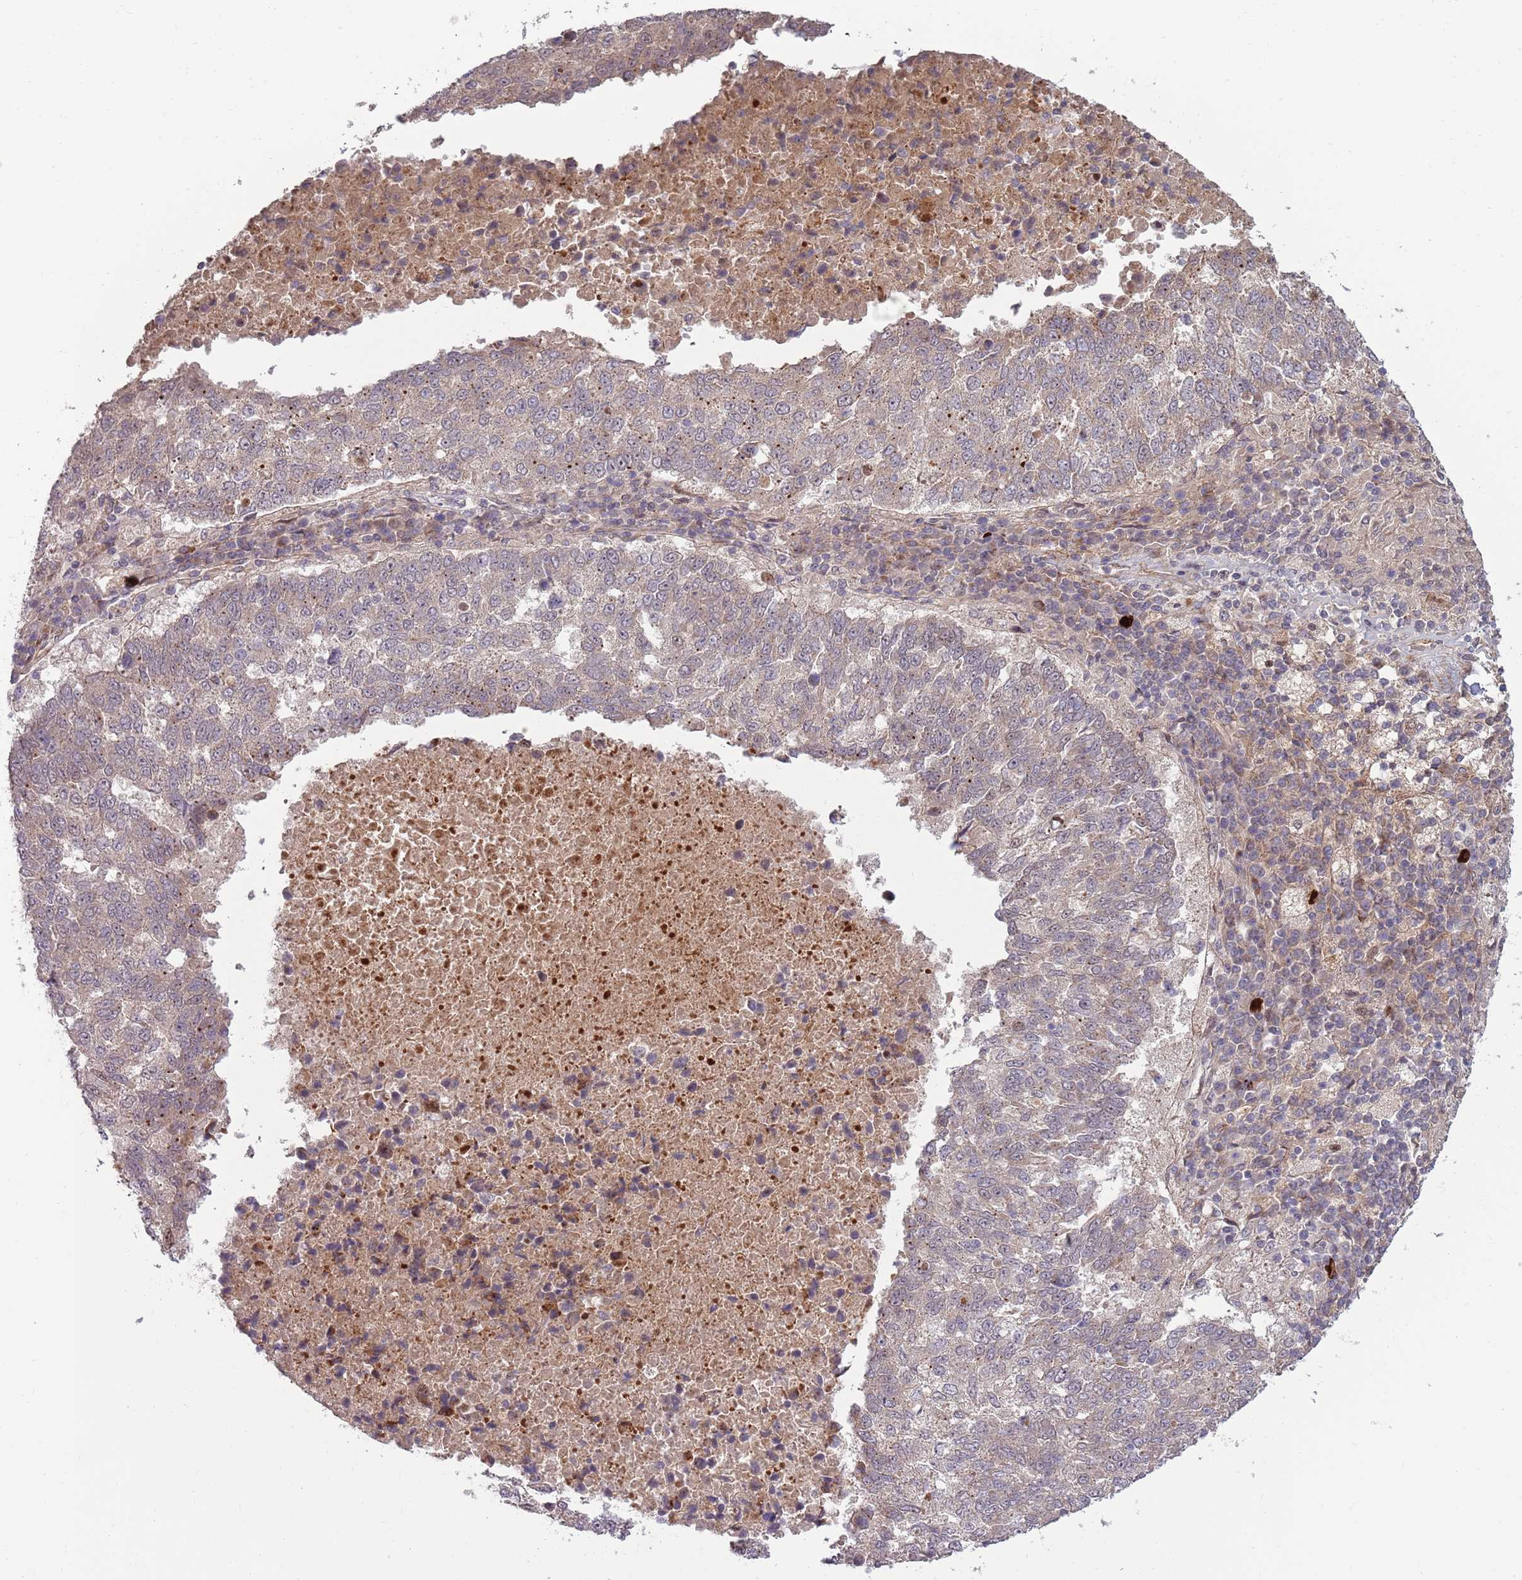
{"staining": {"intensity": "weak", "quantity": ">75%", "location": "cytoplasmic/membranous"}, "tissue": "lung cancer", "cell_type": "Tumor cells", "image_type": "cancer", "snomed": [{"axis": "morphology", "description": "Squamous cell carcinoma, NOS"}, {"axis": "topography", "description": "Lung"}], "caption": "This is a micrograph of IHC staining of lung cancer, which shows weak staining in the cytoplasmic/membranous of tumor cells.", "gene": "NT5DC4", "patient": {"sex": "male", "age": 73}}